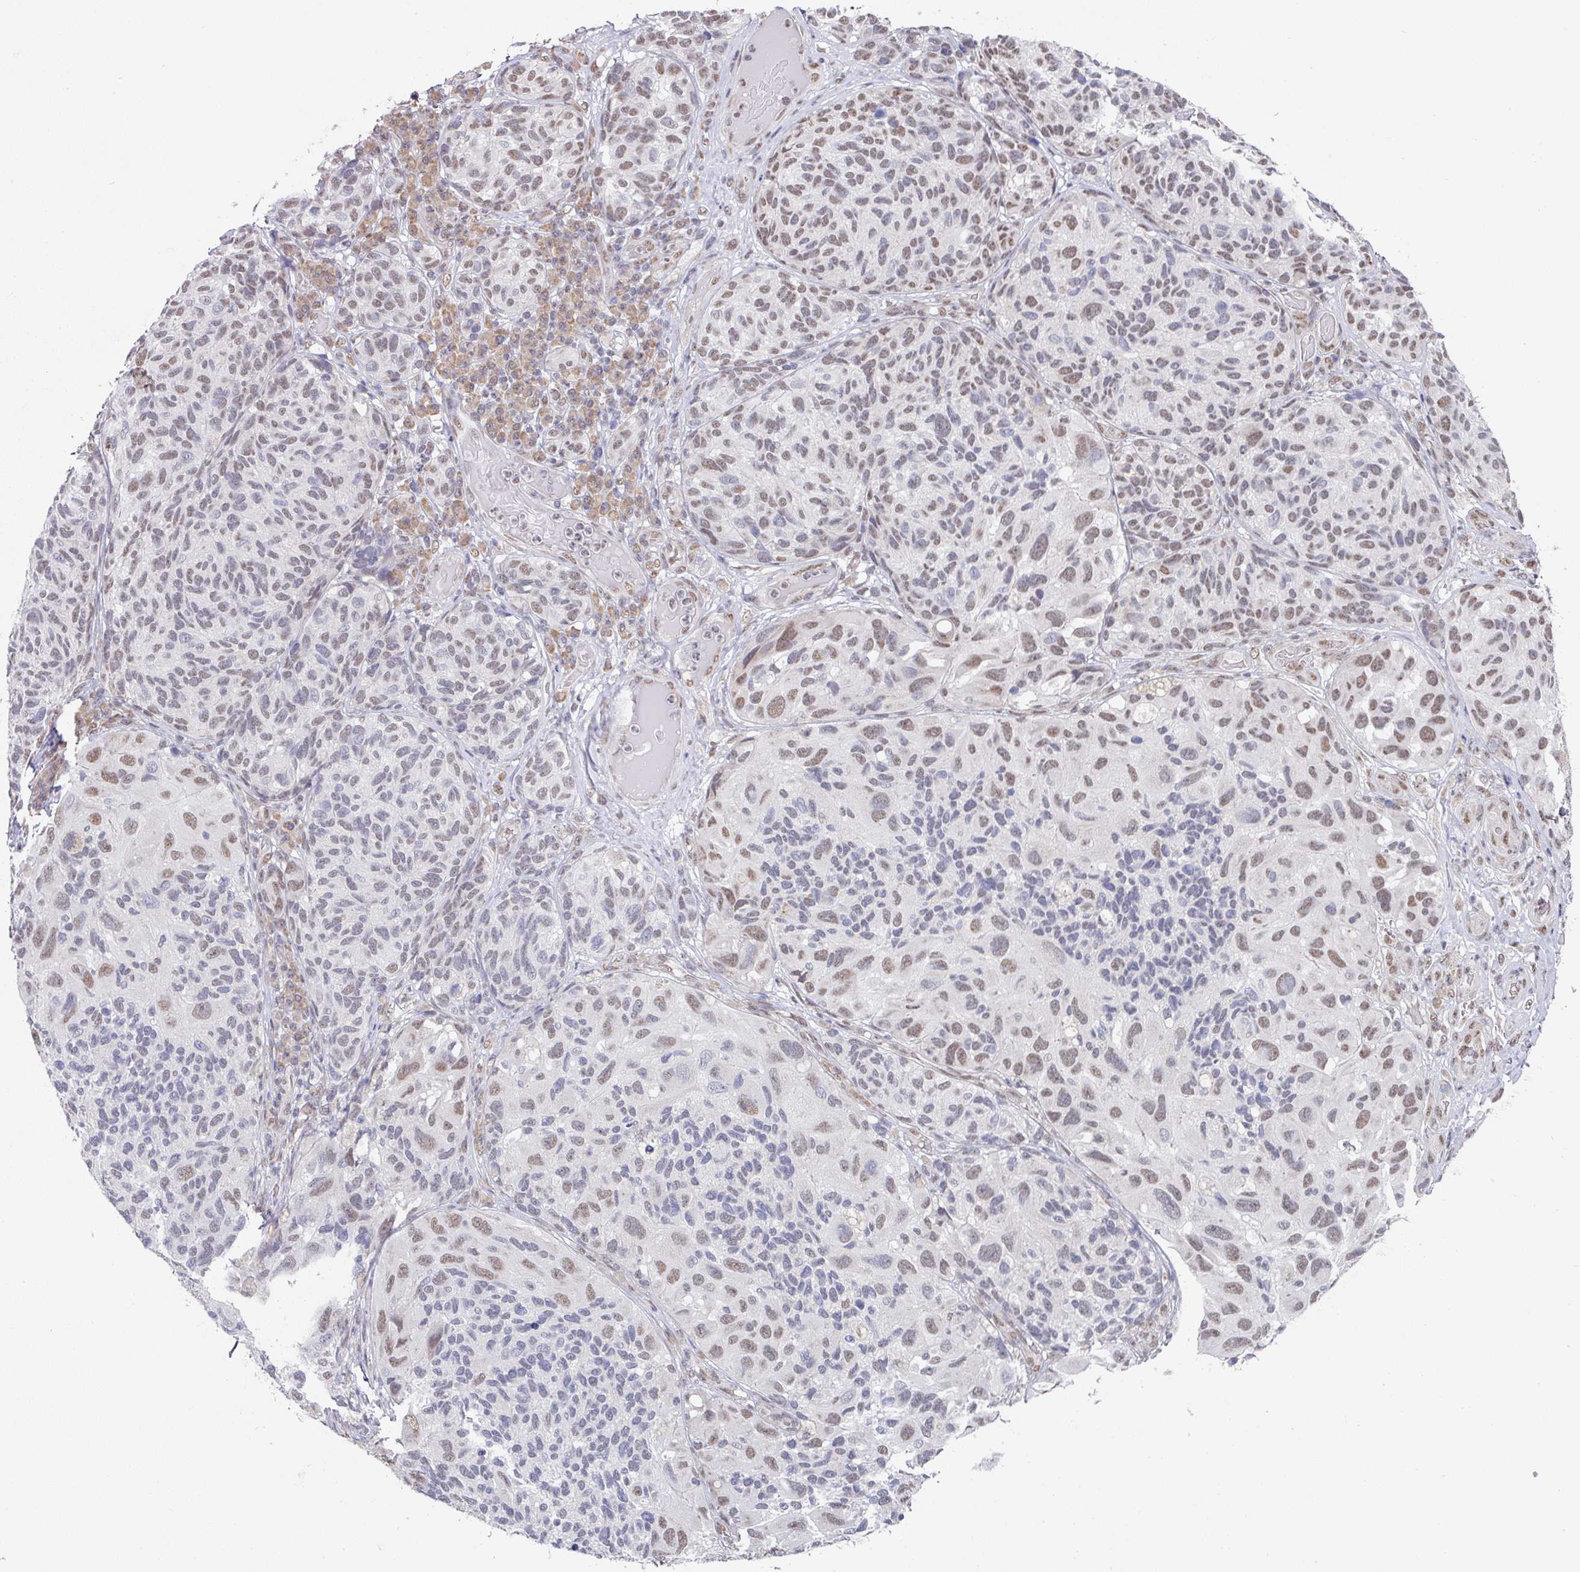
{"staining": {"intensity": "moderate", "quantity": ">75%", "location": "nuclear"}, "tissue": "melanoma", "cell_type": "Tumor cells", "image_type": "cancer", "snomed": [{"axis": "morphology", "description": "Malignant melanoma, NOS"}, {"axis": "topography", "description": "Skin"}], "caption": "A photomicrograph showing moderate nuclear expression in about >75% of tumor cells in melanoma, as visualized by brown immunohistochemical staining.", "gene": "TMED5", "patient": {"sex": "female", "age": 73}}